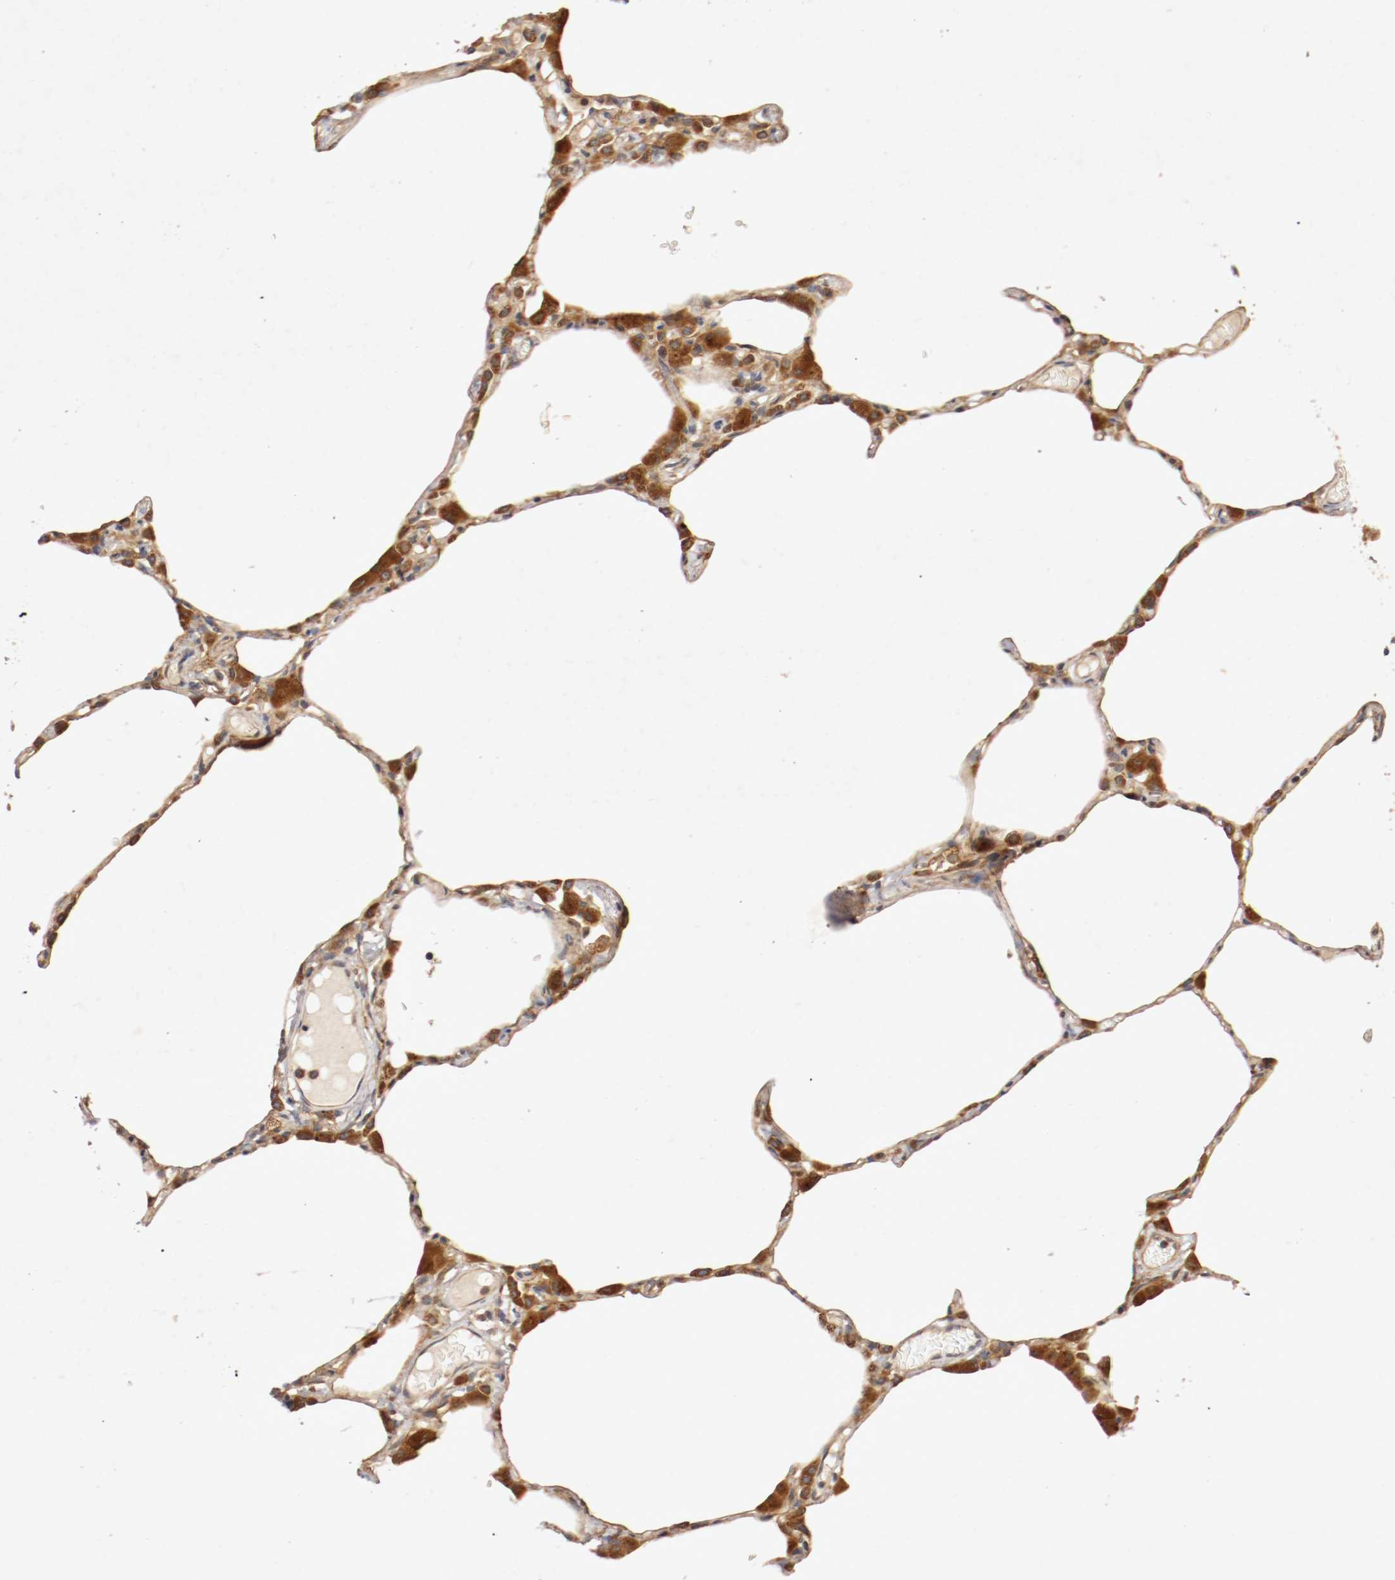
{"staining": {"intensity": "weak", "quantity": ">75%", "location": "cytoplasmic/membranous"}, "tissue": "lung", "cell_type": "Alveolar cells", "image_type": "normal", "snomed": [{"axis": "morphology", "description": "Normal tissue, NOS"}, {"axis": "topography", "description": "Lung"}], "caption": "IHC histopathology image of normal lung stained for a protein (brown), which demonstrates low levels of weak cytoplasmic/membranous expression in about >75% of alveolar cells.", "gene": "VEZT", "patient": {"sex": "female", "age": 49}}